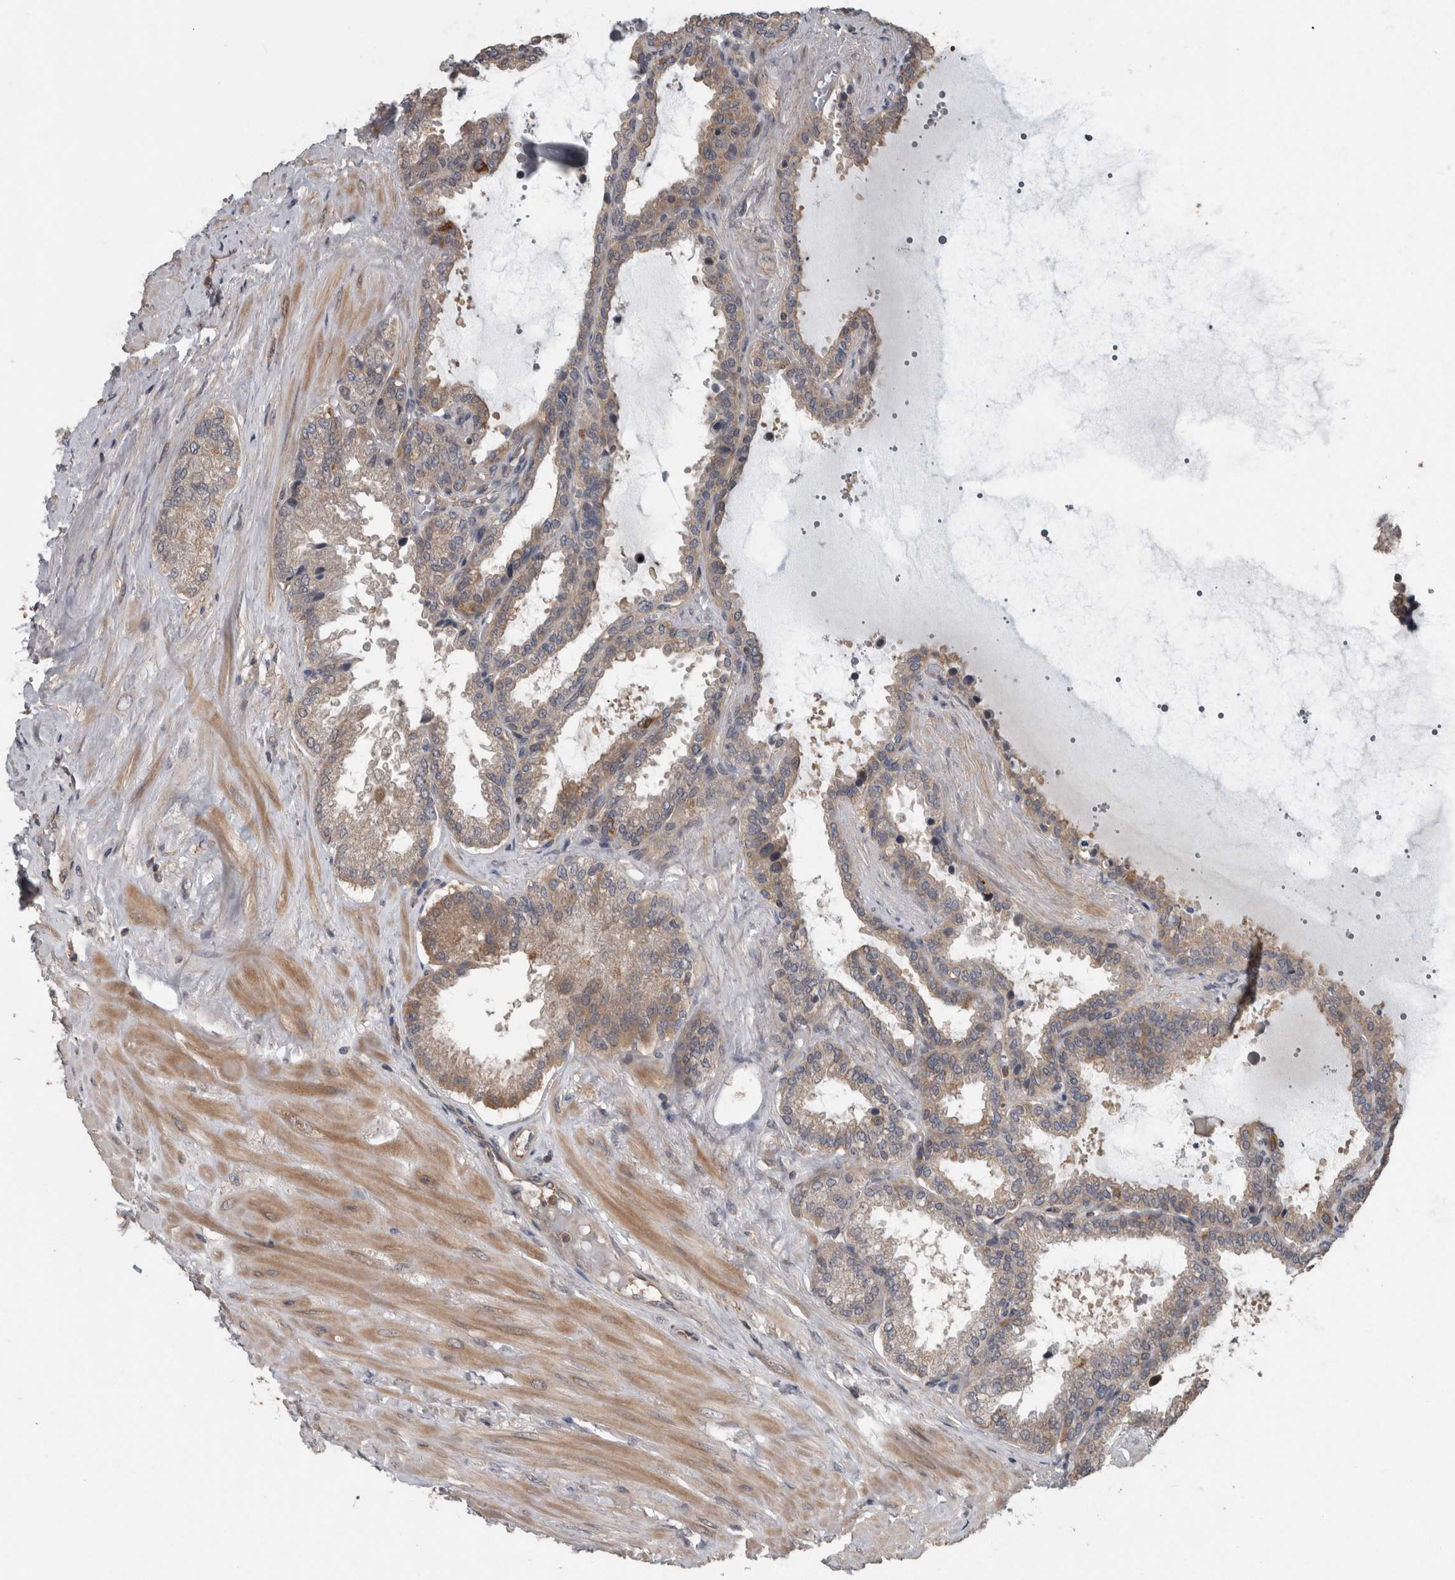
{"staining": {"intensity": "weak", "quantity": ">75%", "location": "cytoplasmic/membranous"}, "tissue": "seminal vesicle", "cell_type": "Glandular cells", "image_type": "normal", "snomed": [{"axis": "morphology", "description": "Normal tissue, NOS"}, {"axis": "topography", "description": "Seminal veicle"}], "caption": "Seminal vesicle stained for a protein displays weak cytoplasmic/membranous positivity in glandular cells. (brown staining indicates protein expression, while blue staining denotes nuclei).", "gene": "RIOK3", "patient": {"sex": "male", "age": 46}}